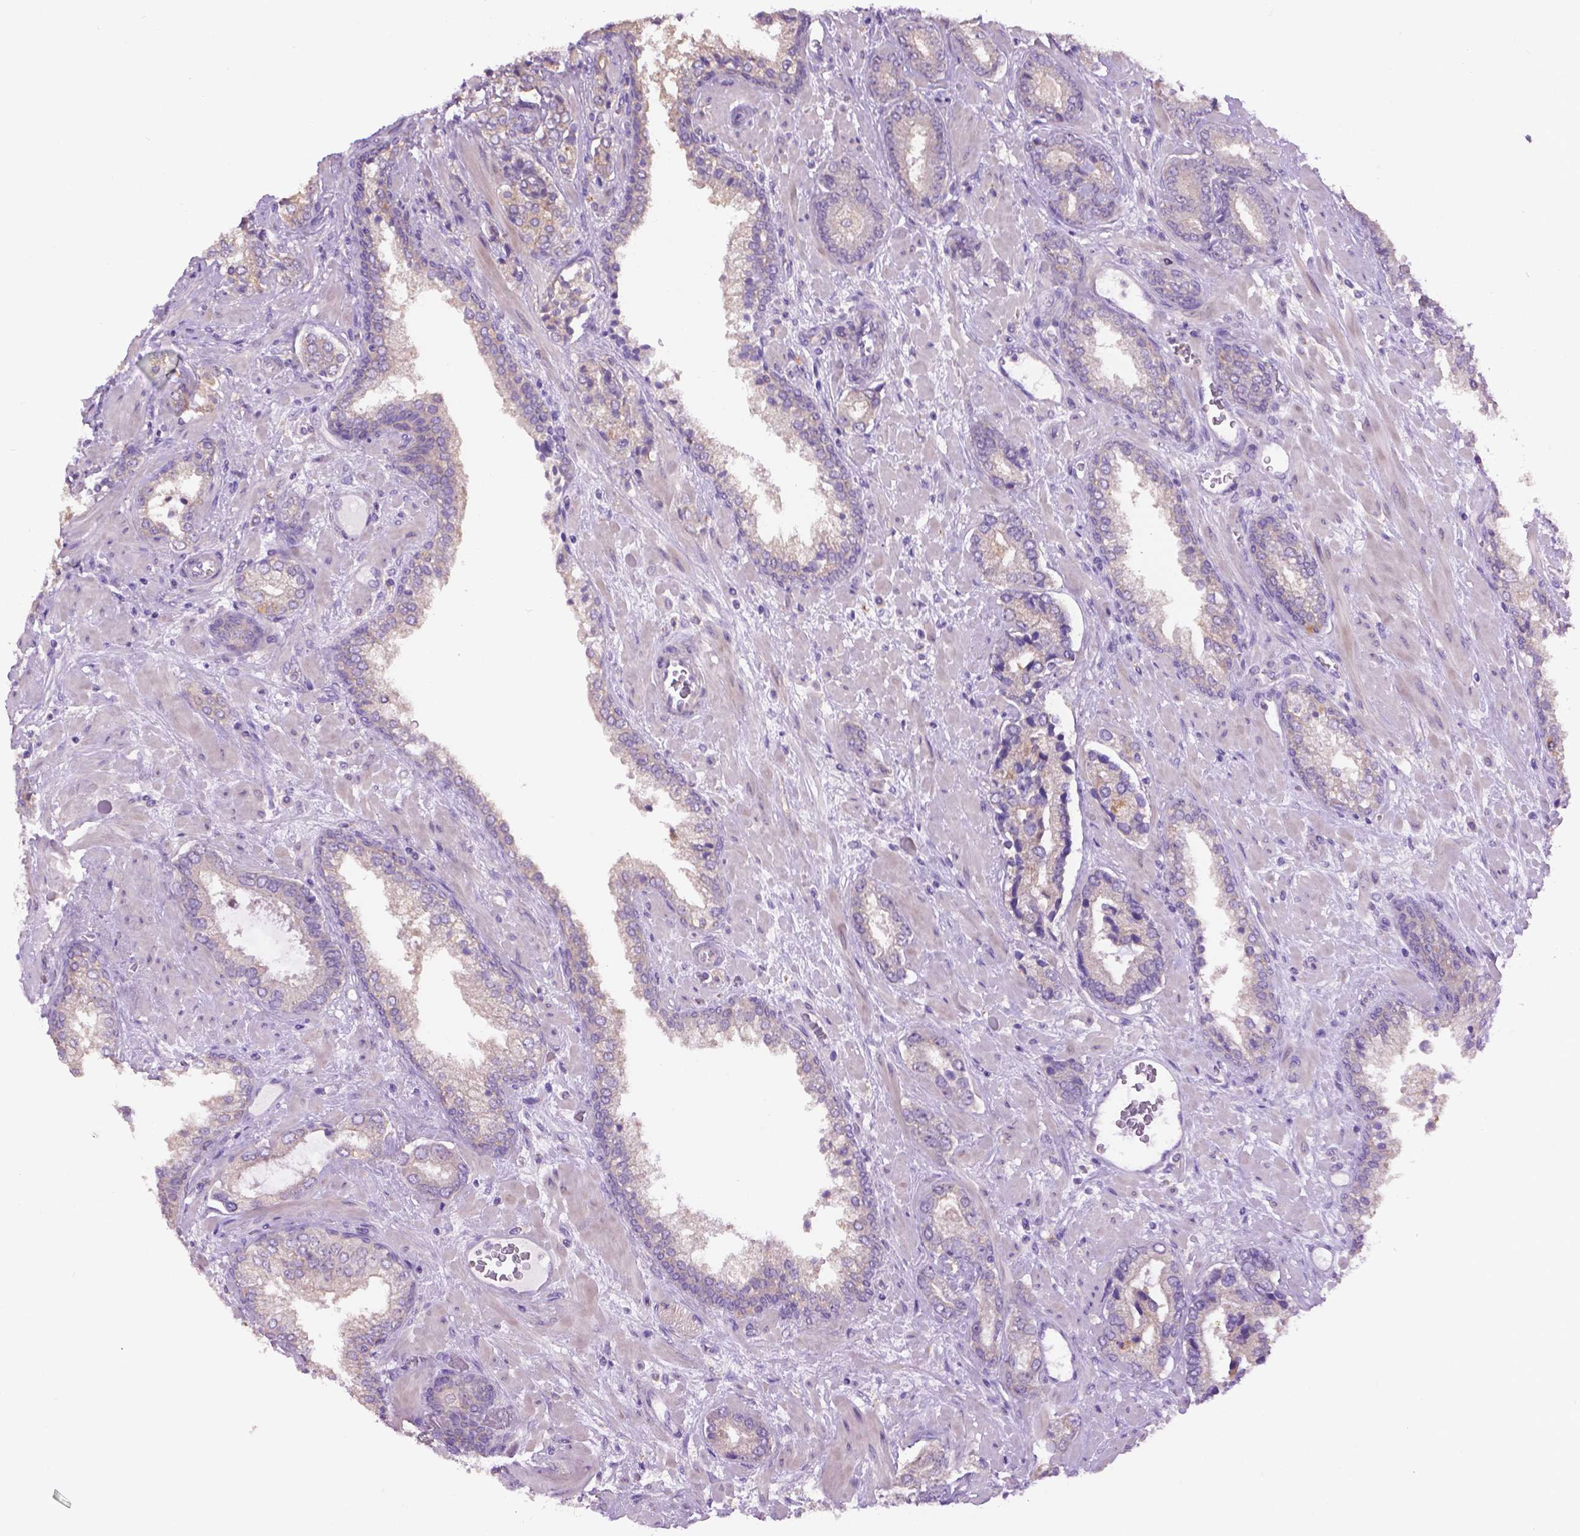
{"staining": {"intensity": "negative", "quantity": "none", "location": "none"}, "tissue": "prostate cancer", "cell_type": "Tumor cells", "image_type": "cancer", "snomed": [{"axis": "morphology", "description": "Adenocarcinoma, Low grade"}, {"axis": "topography", "description": "Prostate"}], "caption": "This histopathology image is of prostate cancer stained with immunohistochemistry (IHC) to label a protein in brown with the nuclei are counter-stained blue. There is no staining in tumor cells.", "gene": "CDH7", "patient": {"sex": "male", "age": 61}}